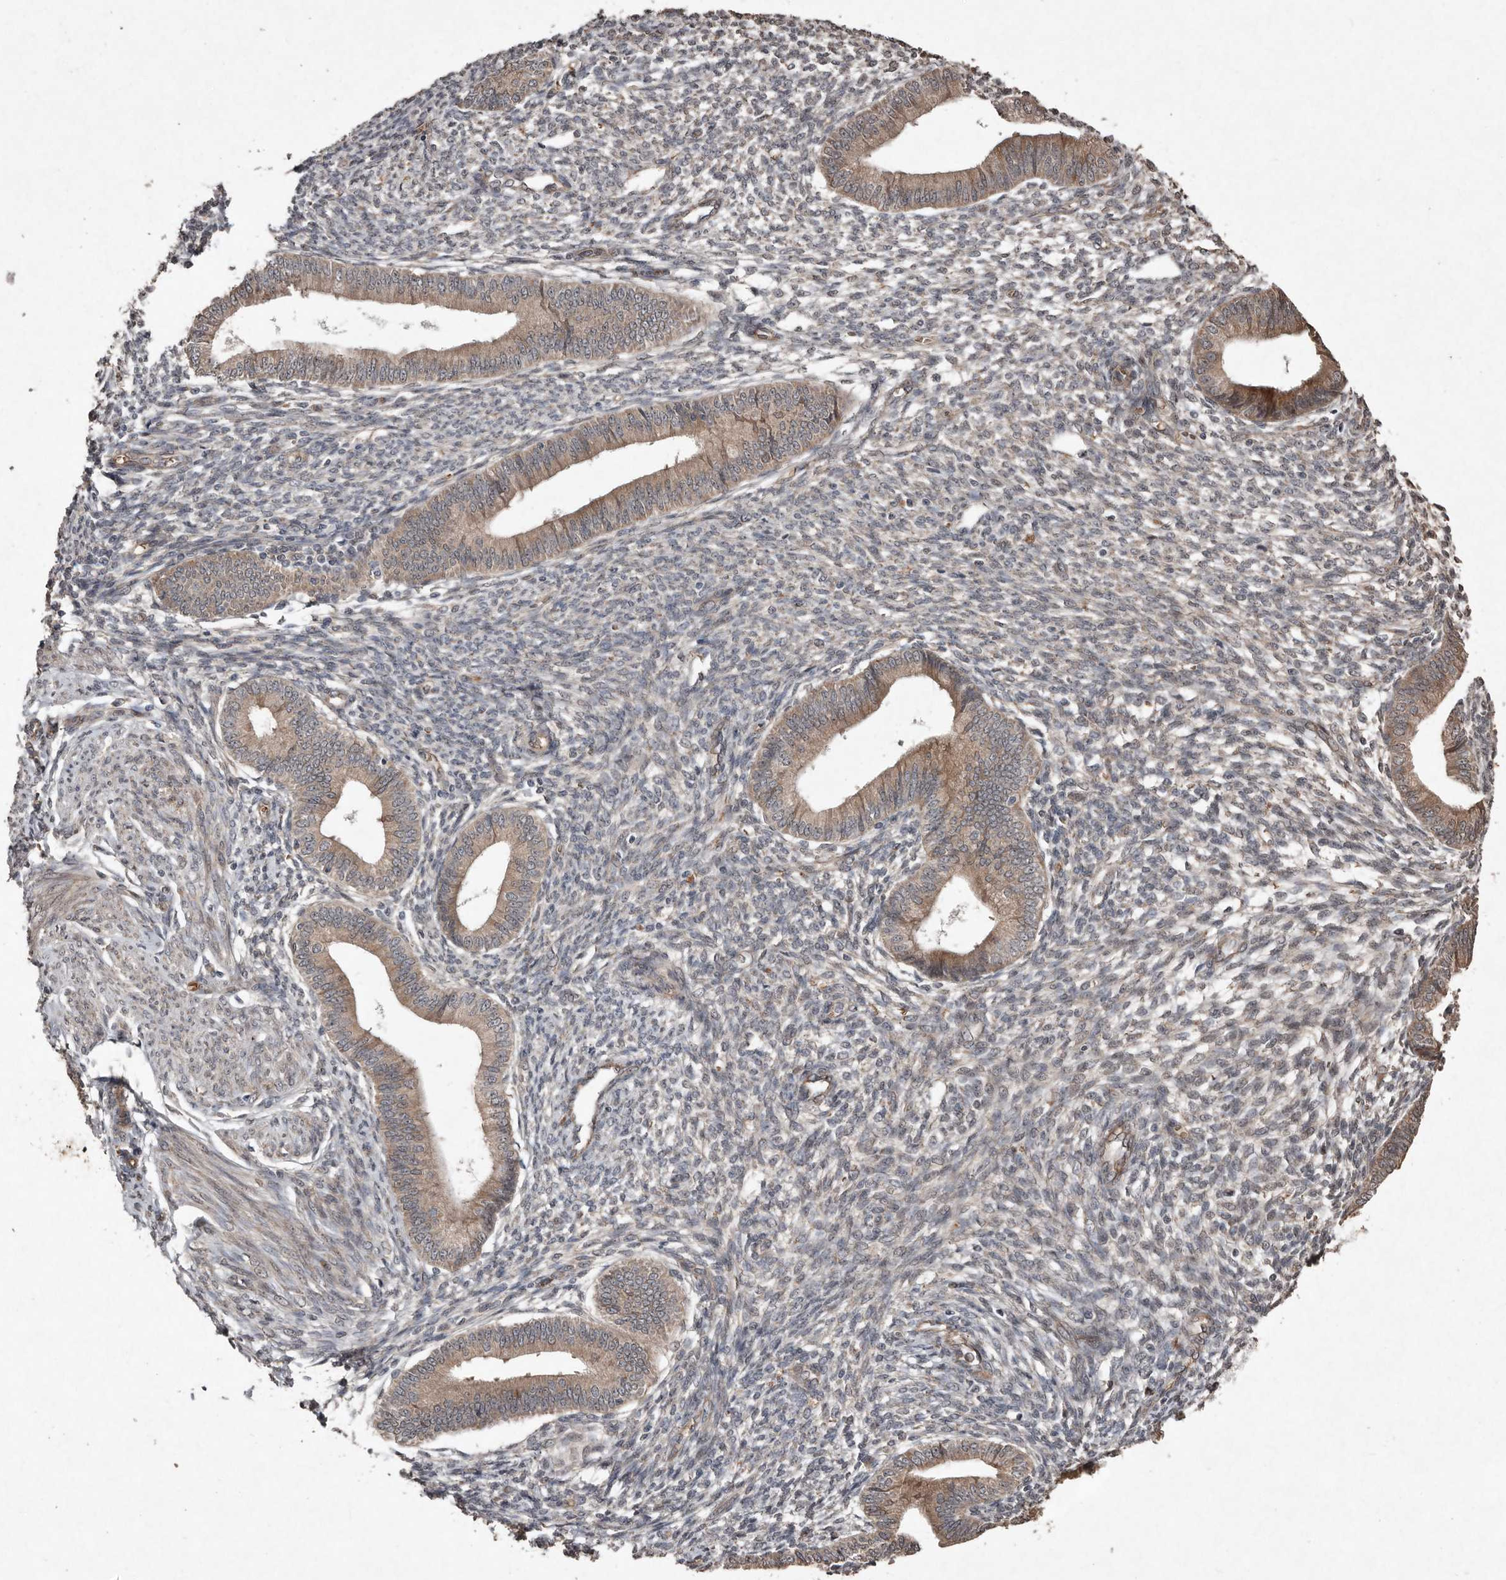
{"staining": {"intensity": "weak", "quantity": "<25%", "location": "cytoplasmic/membranous"}, "tissue": "endometrium", "cell_type": "Cells in endometrial stroma", "image_type": "normal", "snomed": [{"axis": "morphology", "description": "Normal tissue, NOS"}, {"axis": "topography", "description": "Endometrium"}], "caption": "Normal endometrium was stained to show a protein in brown. There is no significant expression in cells in endometrial stroma.", "gene": "DIP2C", "patient": {"sex": "female", "age": 46}}